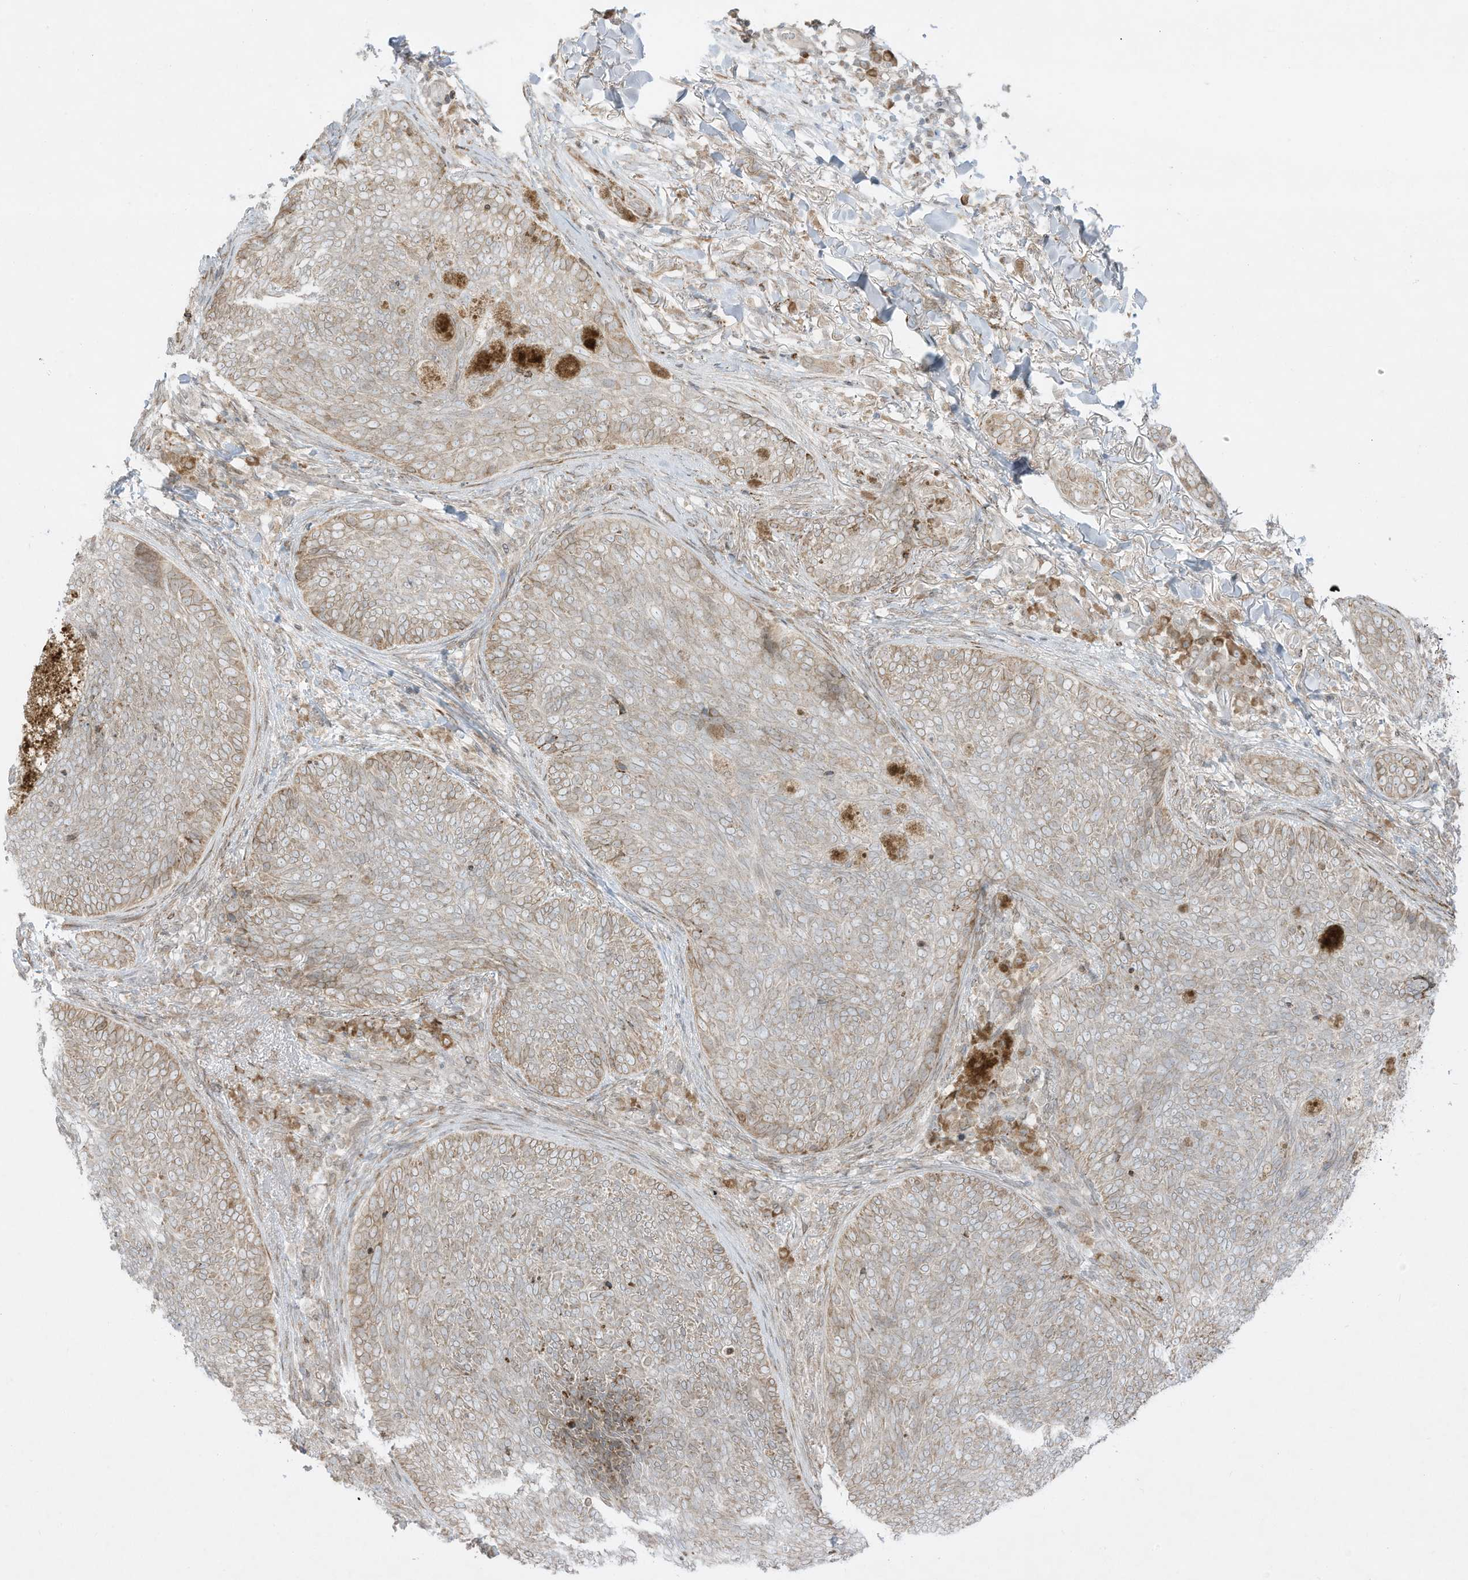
{"staining": {"intensity": "weak", "quantity": "<25%", "location": "cytoplasmic/membranous"}, "tissue": "skin cancer", "cell_type": "Tumor cells", "image_type": "cancer", "snomed": [{"axis": "morphology", "description": "Basal cell carcinoma"}, {"axis": "topography", "description": "Skin"}], "caption": "Basal cell carcinoma (skin) was stained to show a protein in brown. There is no significant staining in tumor cells.", "gene": "PTK6", "patient": {"sex": "male", "age": 85}}